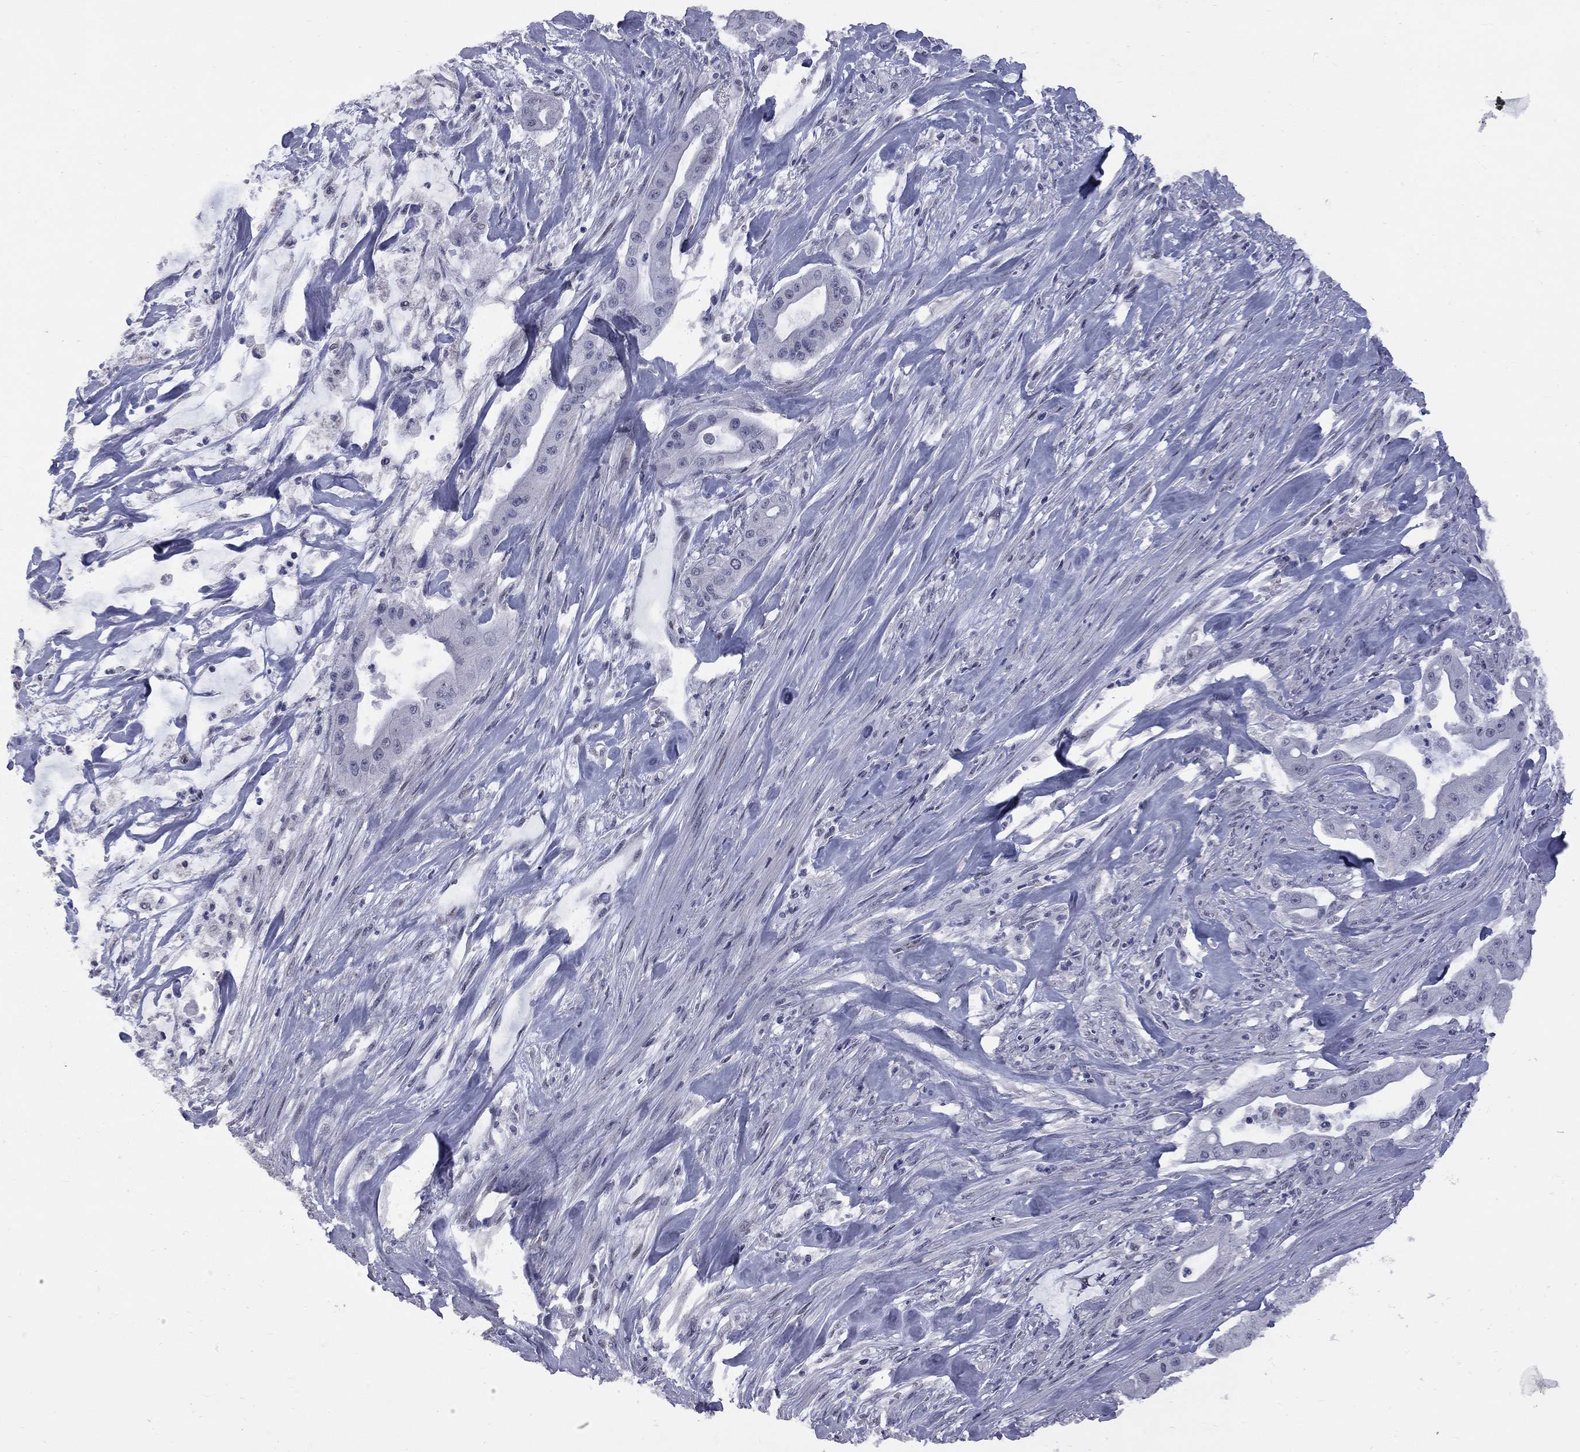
{"staining": {"intensity": "negative", "quantity": "none", "location": "none"}, "tissue": "pancreatic cancer", "cell_type": "Tumor cells", "image_type": "cancer", "snomed": [{"axis": "morphology", "description": "Normal tissue, NOS"}, {"axis": "morphology", "description": "Inflammation, NOS"}, {"axis": "morphology", "description": "Adenocarcinoma, NOS"}, {"axis": "topography", "description": "Pancreas"}], "caption": "The histopathology image exhibits no staining of tumor cells in adenocarcinoma (pancreatic).", "gene": "ZNF154", "patient": {"sex": "male", "age": 57}}